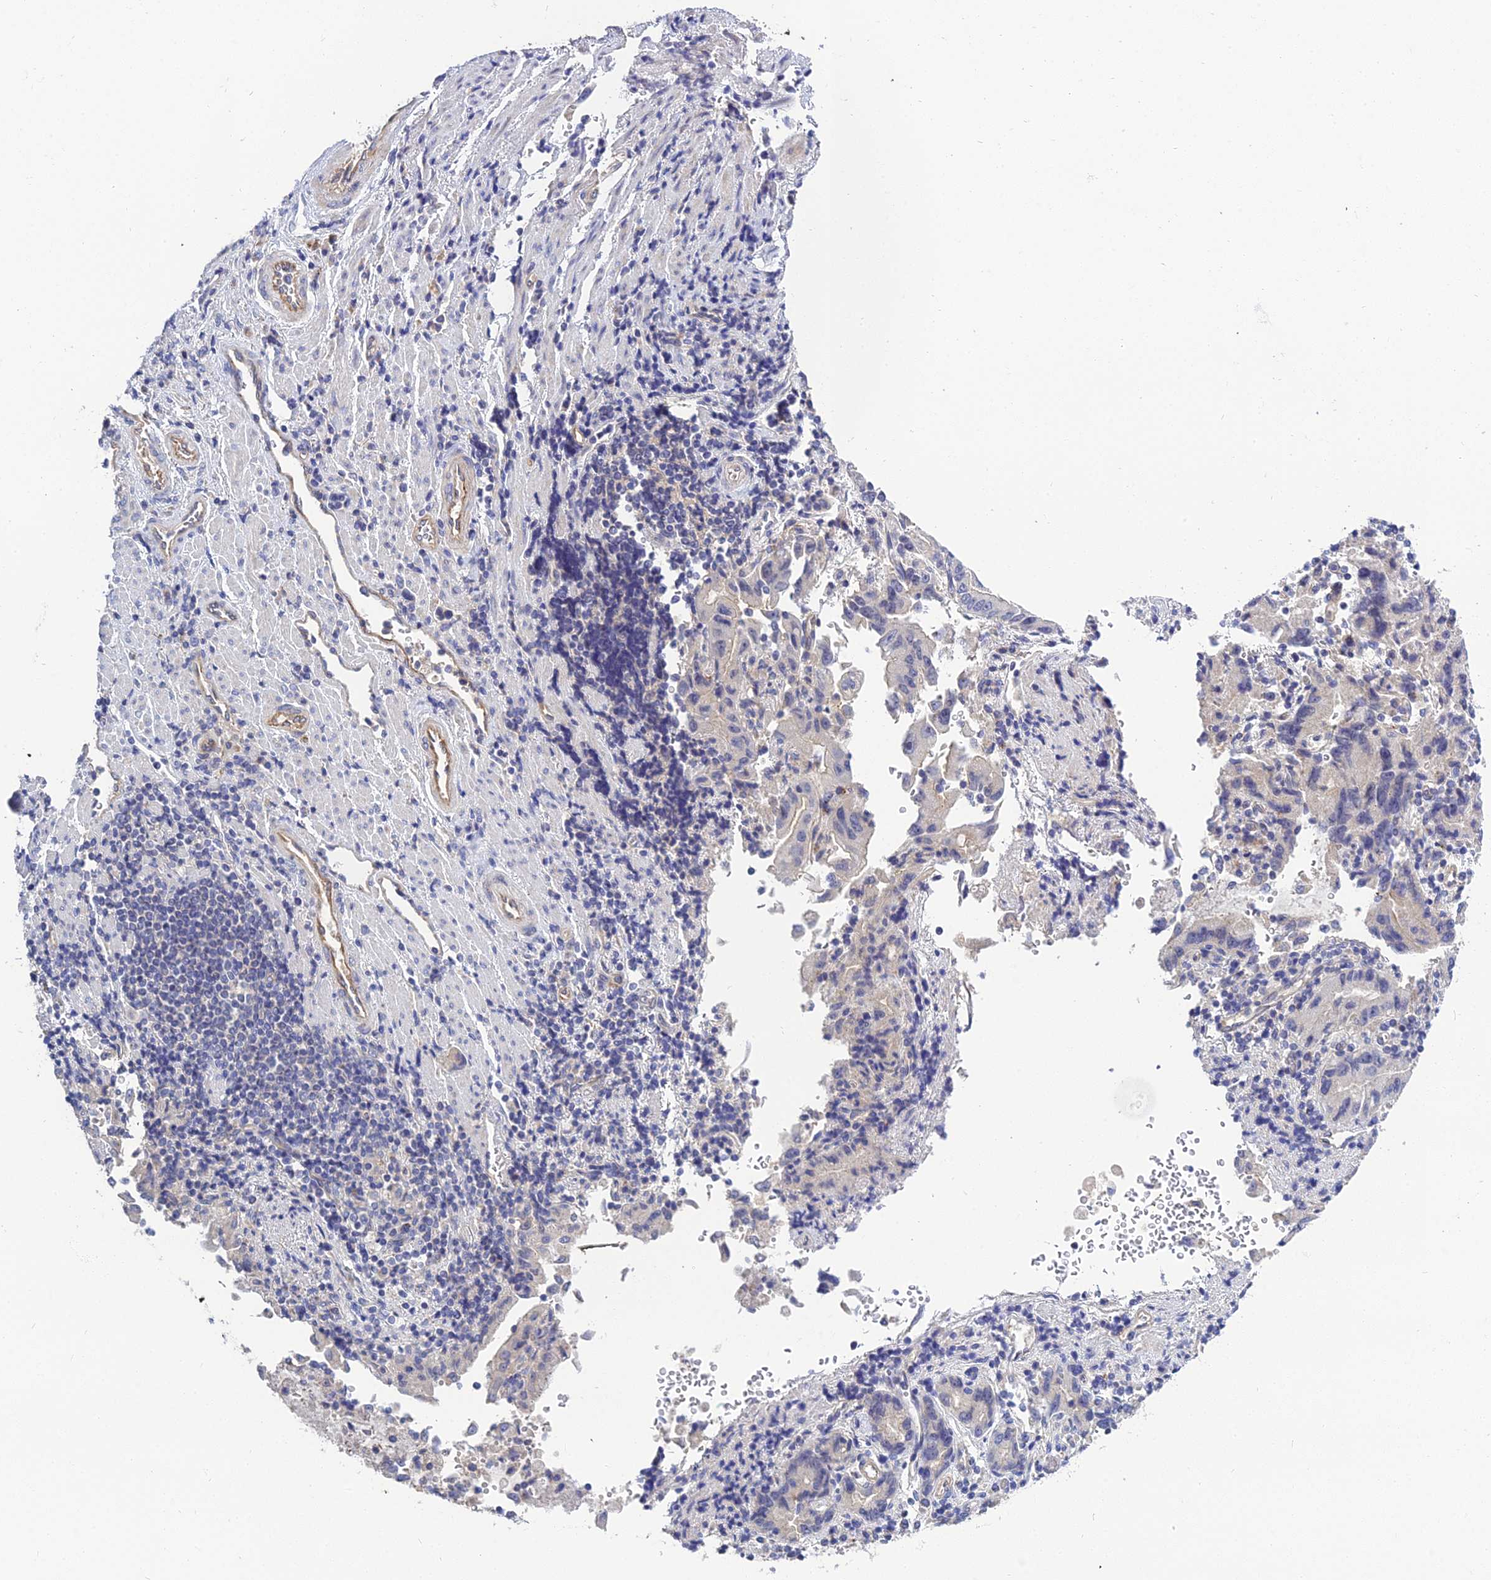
{"staining": {"intensity": "negative", "quantity": "none", "location": "none"}, "tissue": "stomach cancer", "cell_type": "Tumor cells", "image_type": "cancer", "snomed": [{"axis": "morphology", "description": "Adenocarcinoma, NOS"}, {"axis": "topography", "description": "Stomach"}], "caption": "High power microscopy histopathology image of an immunohistochemistry image of stomach adenocarcinoma, revealing no significant expression in tumor cells. (Immunohistochemistry (ihc), brightfield microscopy, high magnification).", "gene": "APOBEC3H", "patient": {"sex": "male", "age": 62}}